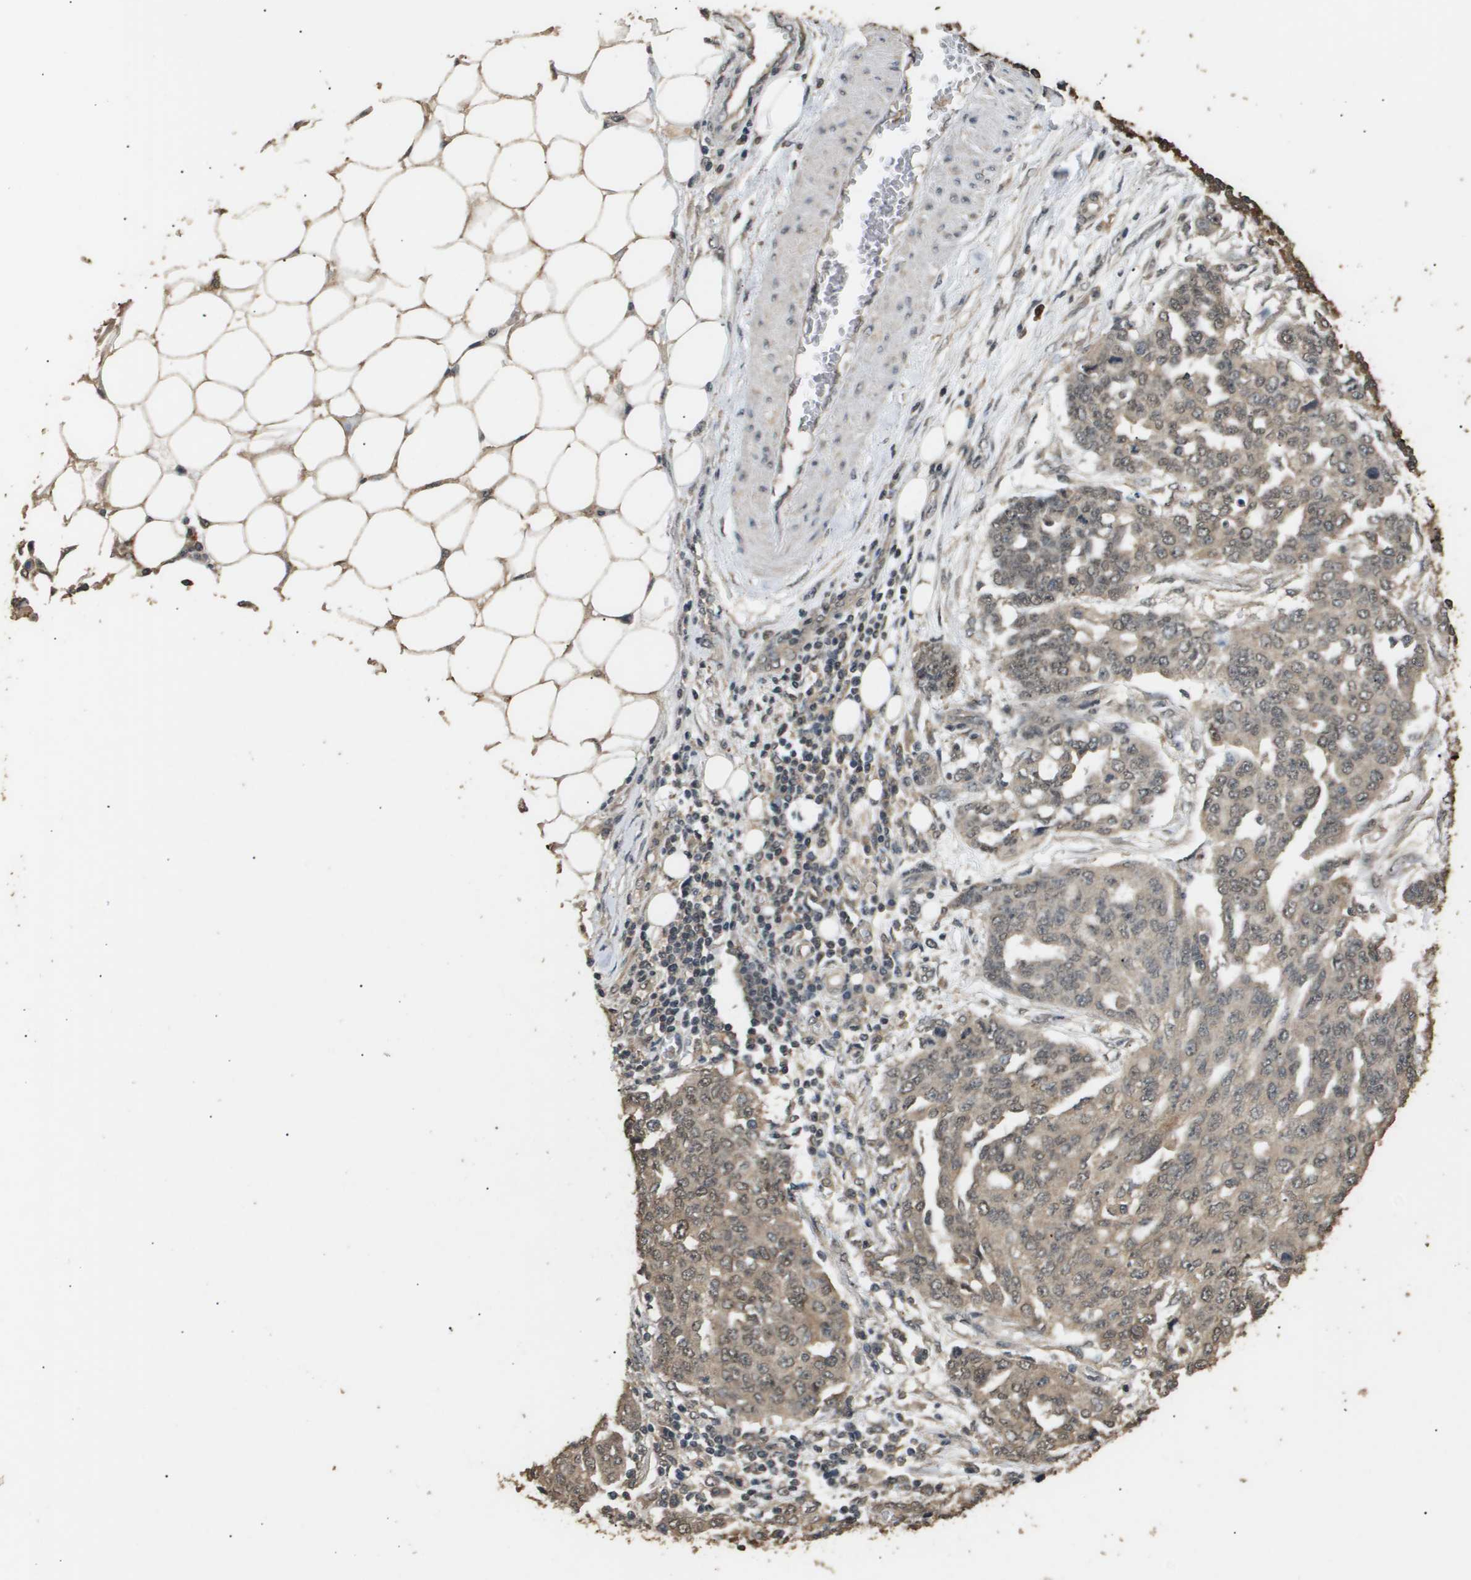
{"staining": {"intensity": "weak", "quantity": ">75%", "location": "cytoplasmic/membranous,nuclear"}, "tissue": "ovarian cancer", "cell_type": "Tumor cells", "image_type": "cancer", "snomed": [{"axis": "morphology", "description": "Cystadenocarcinoma, serous, NOS"}, {"axis": "topography", "description": "Soft tissue"}, {"axis": "topography", "description": "Ovary"}], "caption": "Ovarian serous cystadenocarcinoma stained with DAB IHC displays low levels of weak cytoplasmic/membranous and nuclear staining in approximately >75% of tumor cells. Nuclei are stained in blue.", "gene": "ING1", "patient": {"sex": "female", "age": 57}}